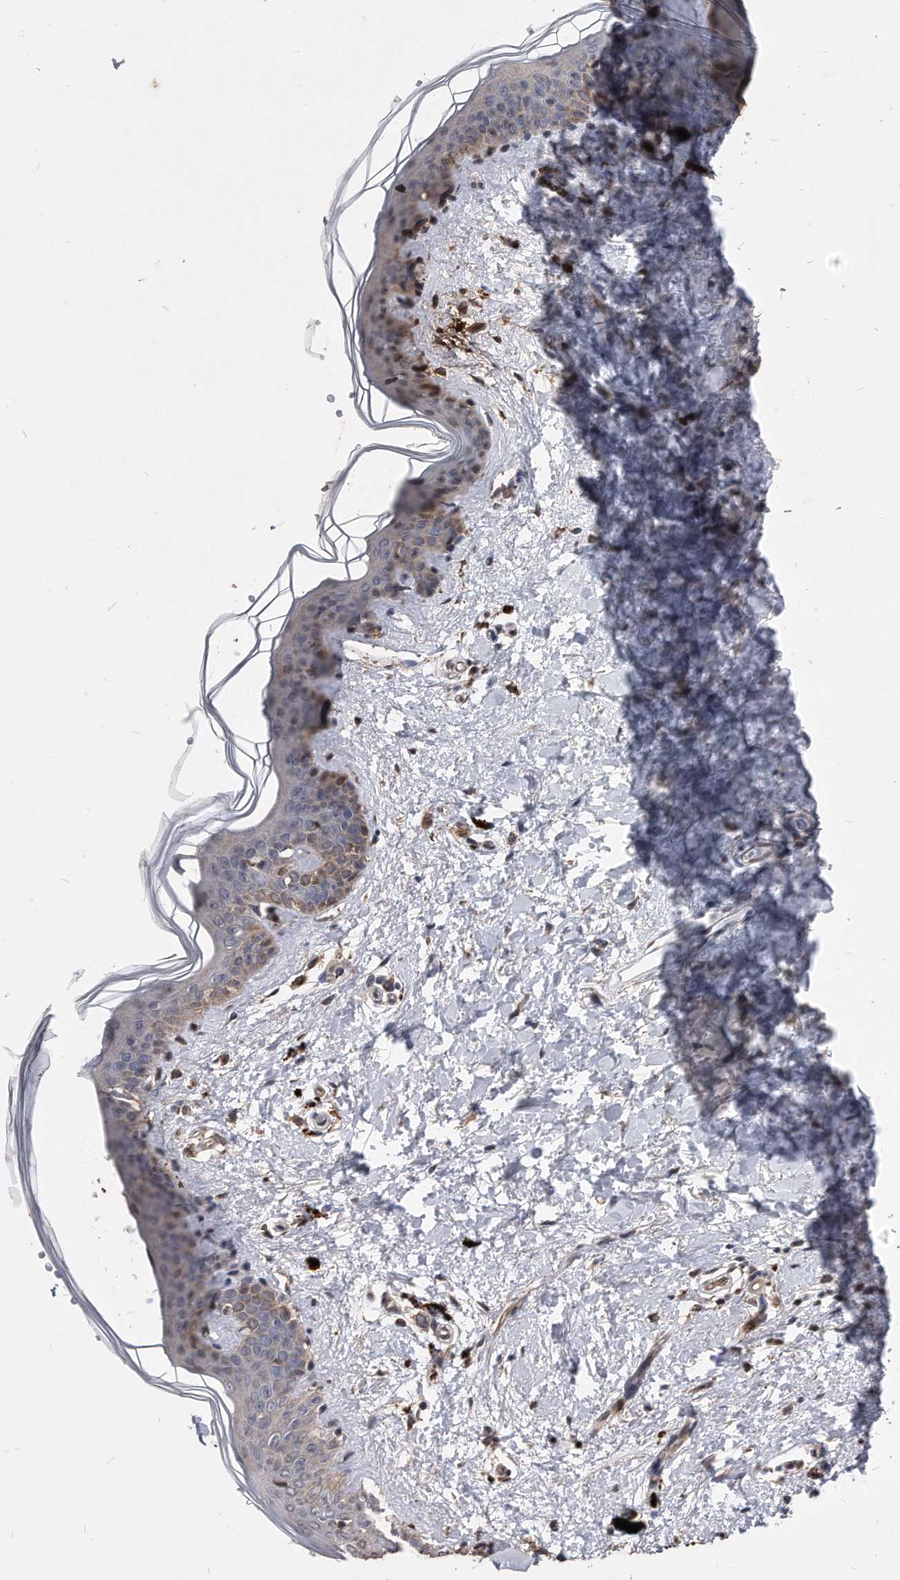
{"staining": {"intensity": "moderate", "quantity": ">75%", "location": "cytoplasmic/membranous"}, "tissue": "skin", "cell_type": "Fibroblasts", "image_type": "normal", "snomed": [{"axis": "morphology", "description": "Normal tissue, NOS"}, {"axis": "topography", "description": "Skin"}], "caption": "Moderate cytoplasmic/membranous expression for a protein is identified in approximately >75% of fibroblasts of unremarkable skin using immunohistochemistry.", "gene": "IL20RA", "patient": {"sex": "female", "age": 46}}